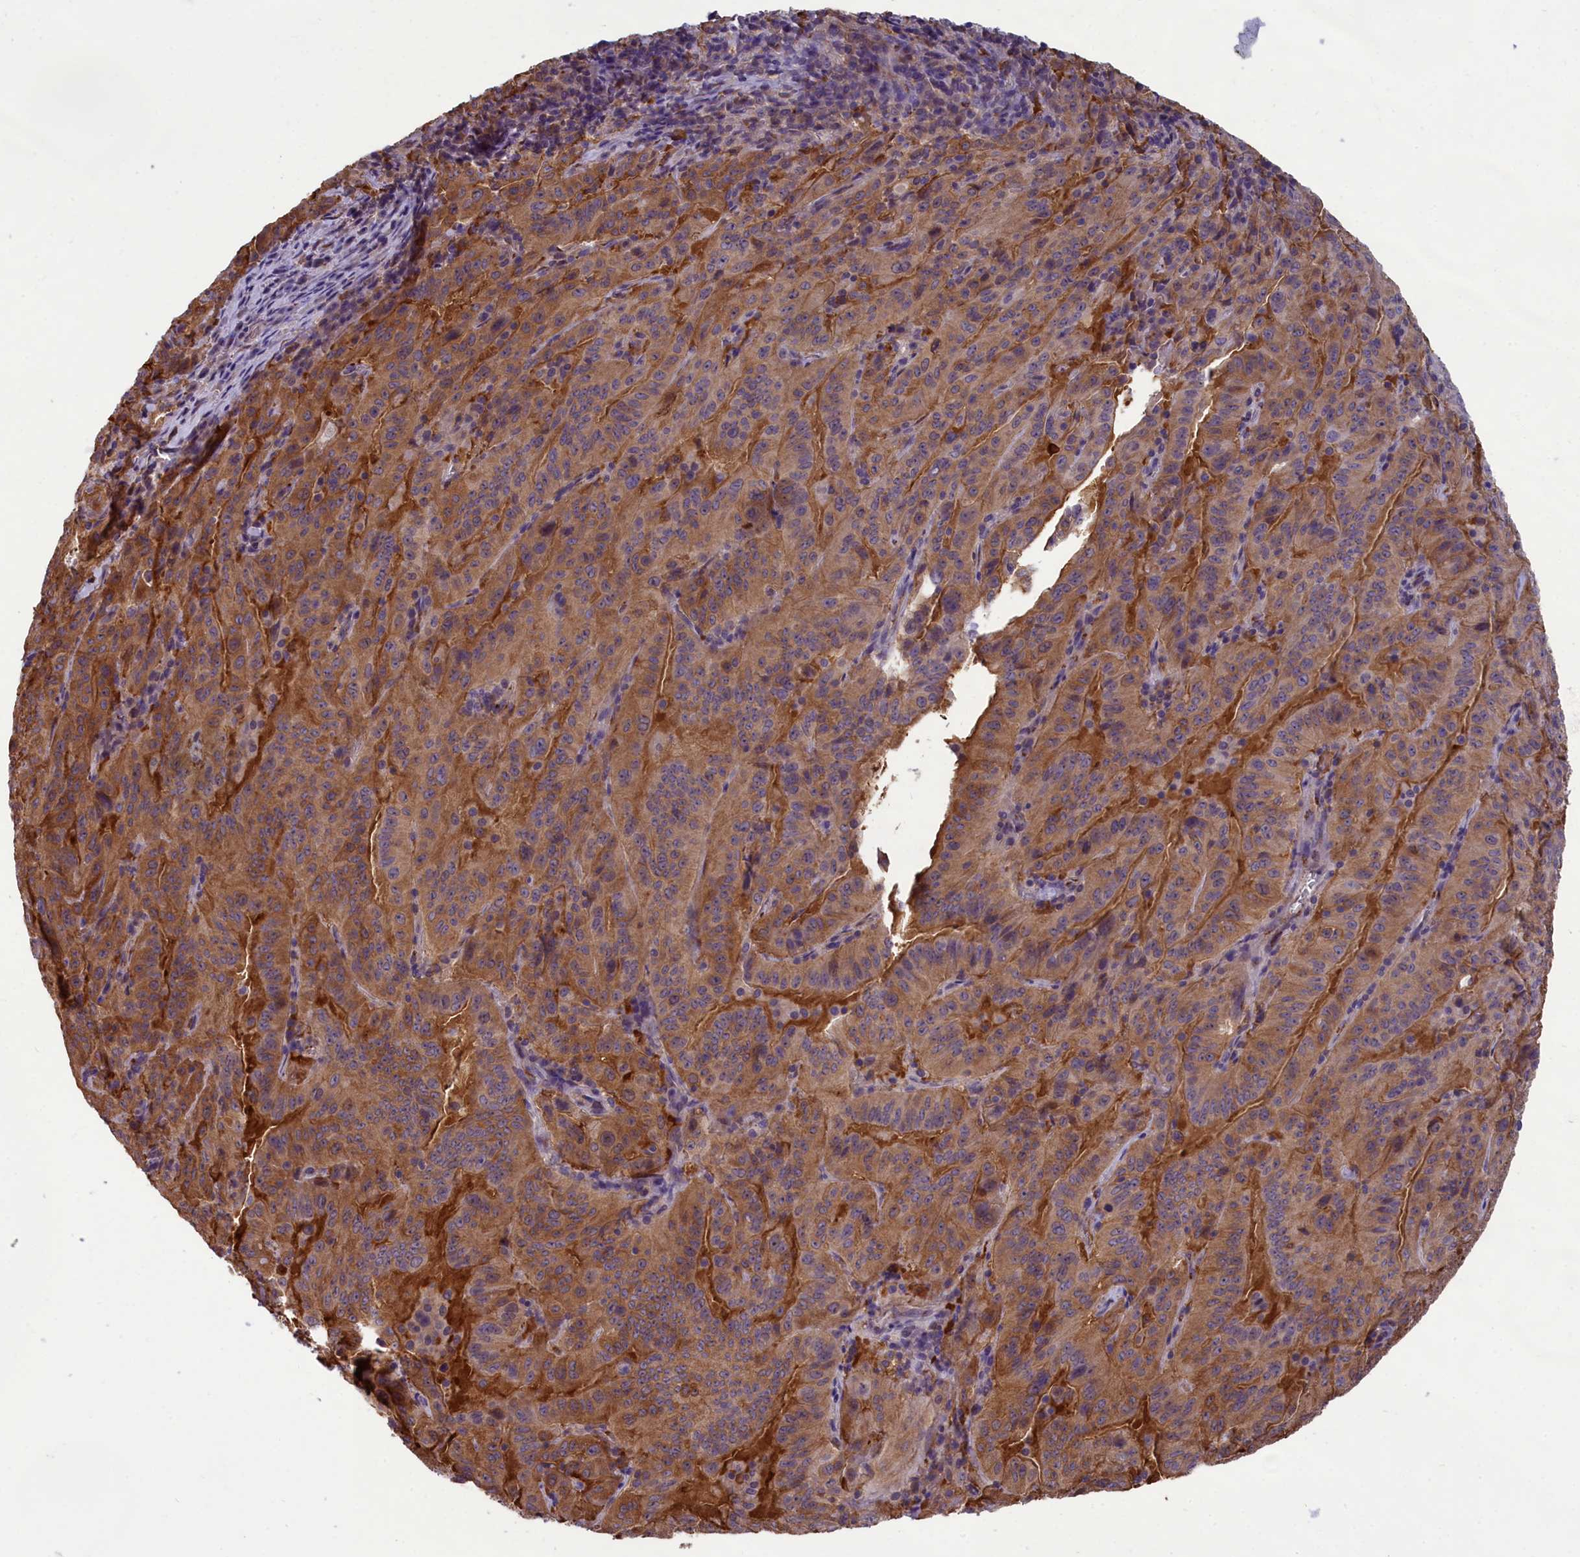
{"staining": {"intensity": "weak", "quantity": ">75%", "location": "cytoplasmic/membranous"}, "tissue": "pancreatic cancer", "cell_type": "Tumor cells", "image_type": "cancer", "snomed": [{"axis": "morphology", "description": "Adenocarcinoma, NOS"}, {"axis": "topography", "description": "Pancreas"}], "caption": "This is an image of immunohistochemistry (IHC) staining of pancreatic cancer, which shows weak positivity in the cytoplasmic/membranous of tumor cells.", "gene": "ABCC8", "patient": {"sex": "male", "age": 63}}